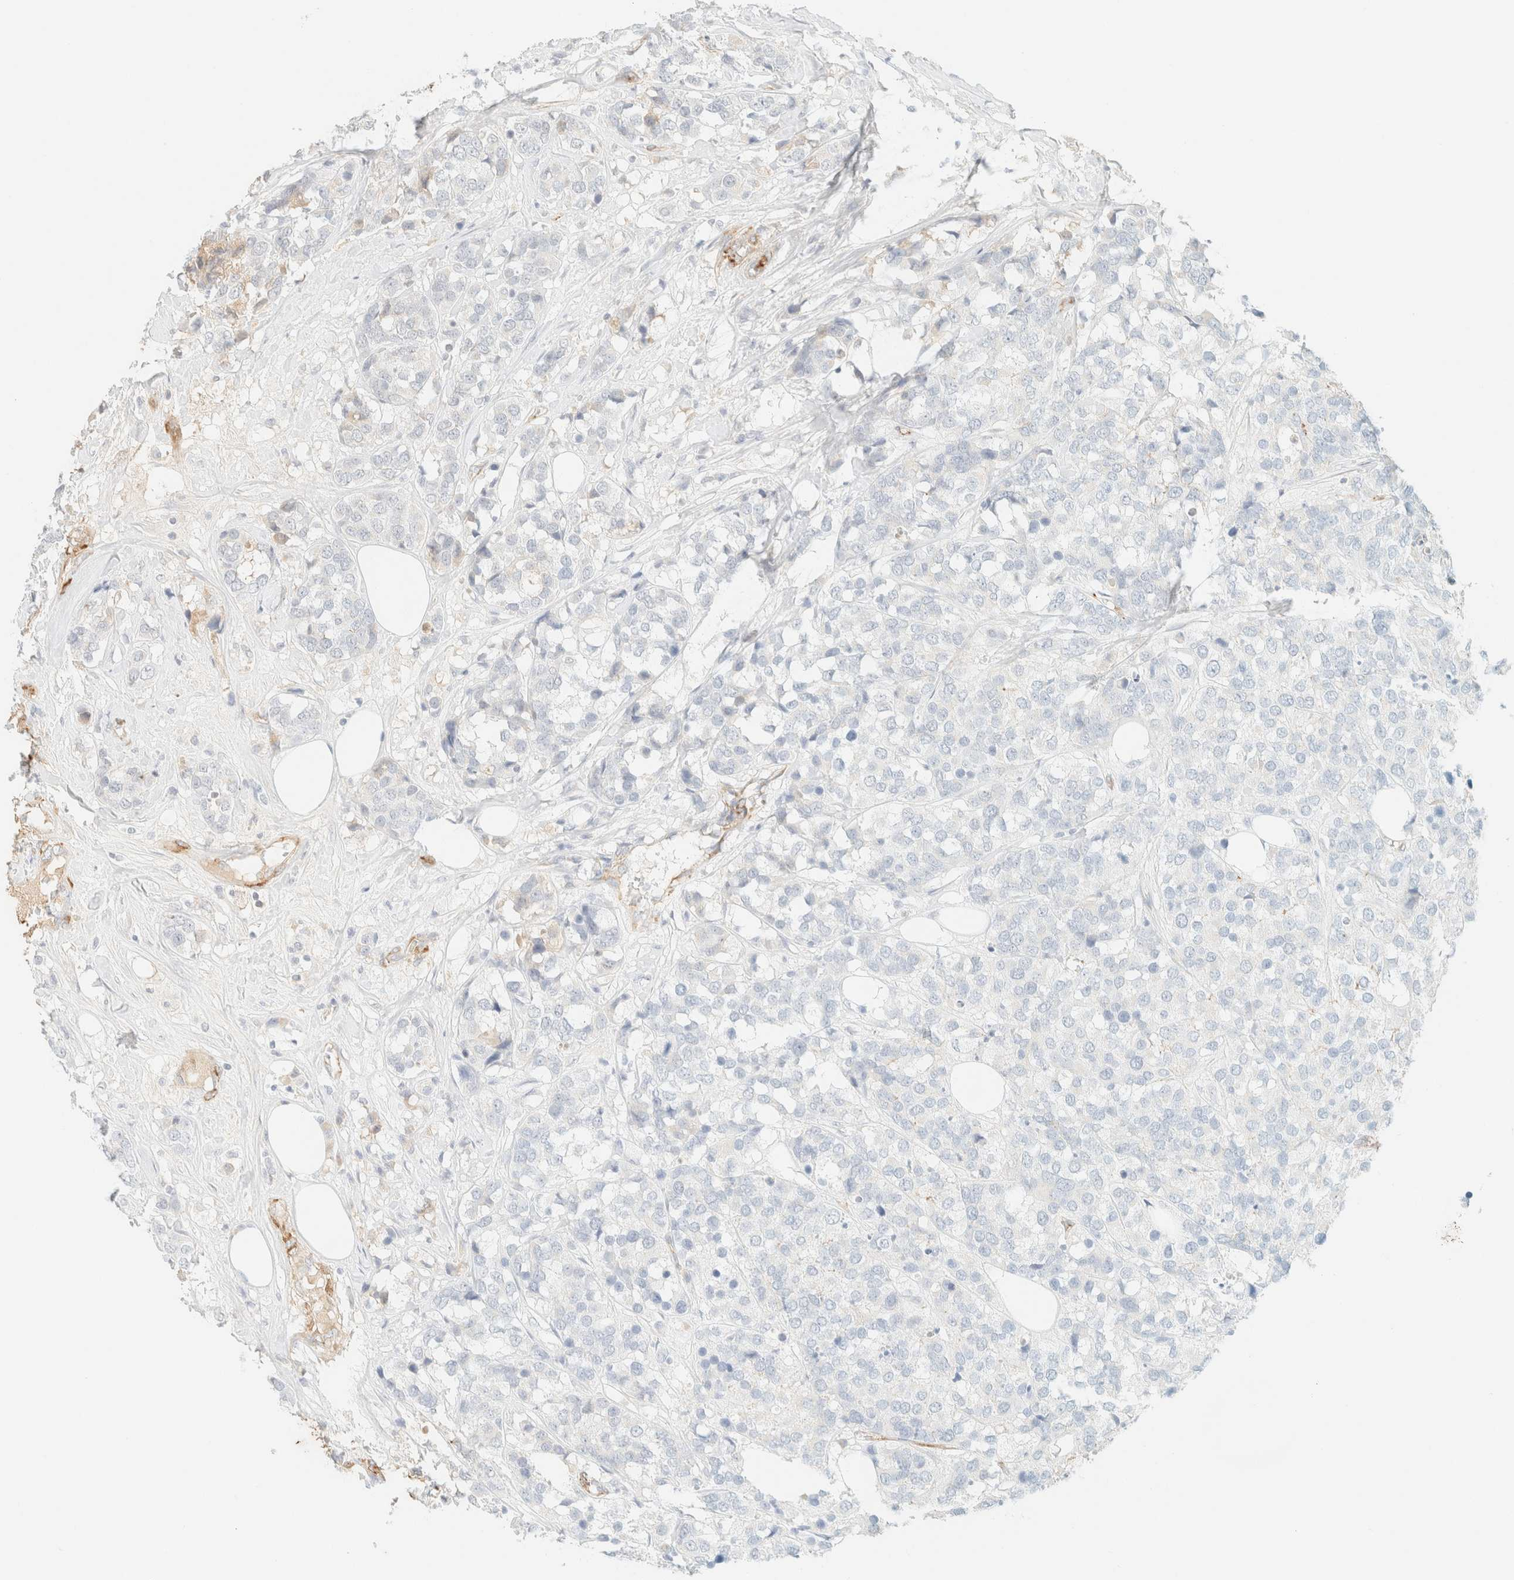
{"staining": {"intensity": "negative", "quantity": "none", "location": "none"}, "tissue": "breast cancer", "cell_type": "Tumor cells", "image_type": "cancer", "snomed": [{"axis": "morphology", "description": "Lobular carcinoma"}, {"axis": "topography", "description": "Breast"}], "caption": "High magnification brightfield microscopy of breast lobular carcinoma stained with DAB (3,3'-diaminobenzidine) (brown) and counterstained with hematoxylin (blue): tumor cells show no significant positivity.", "gene": "SPARCL1", "patient": {"sex": "female", "age": 59}}